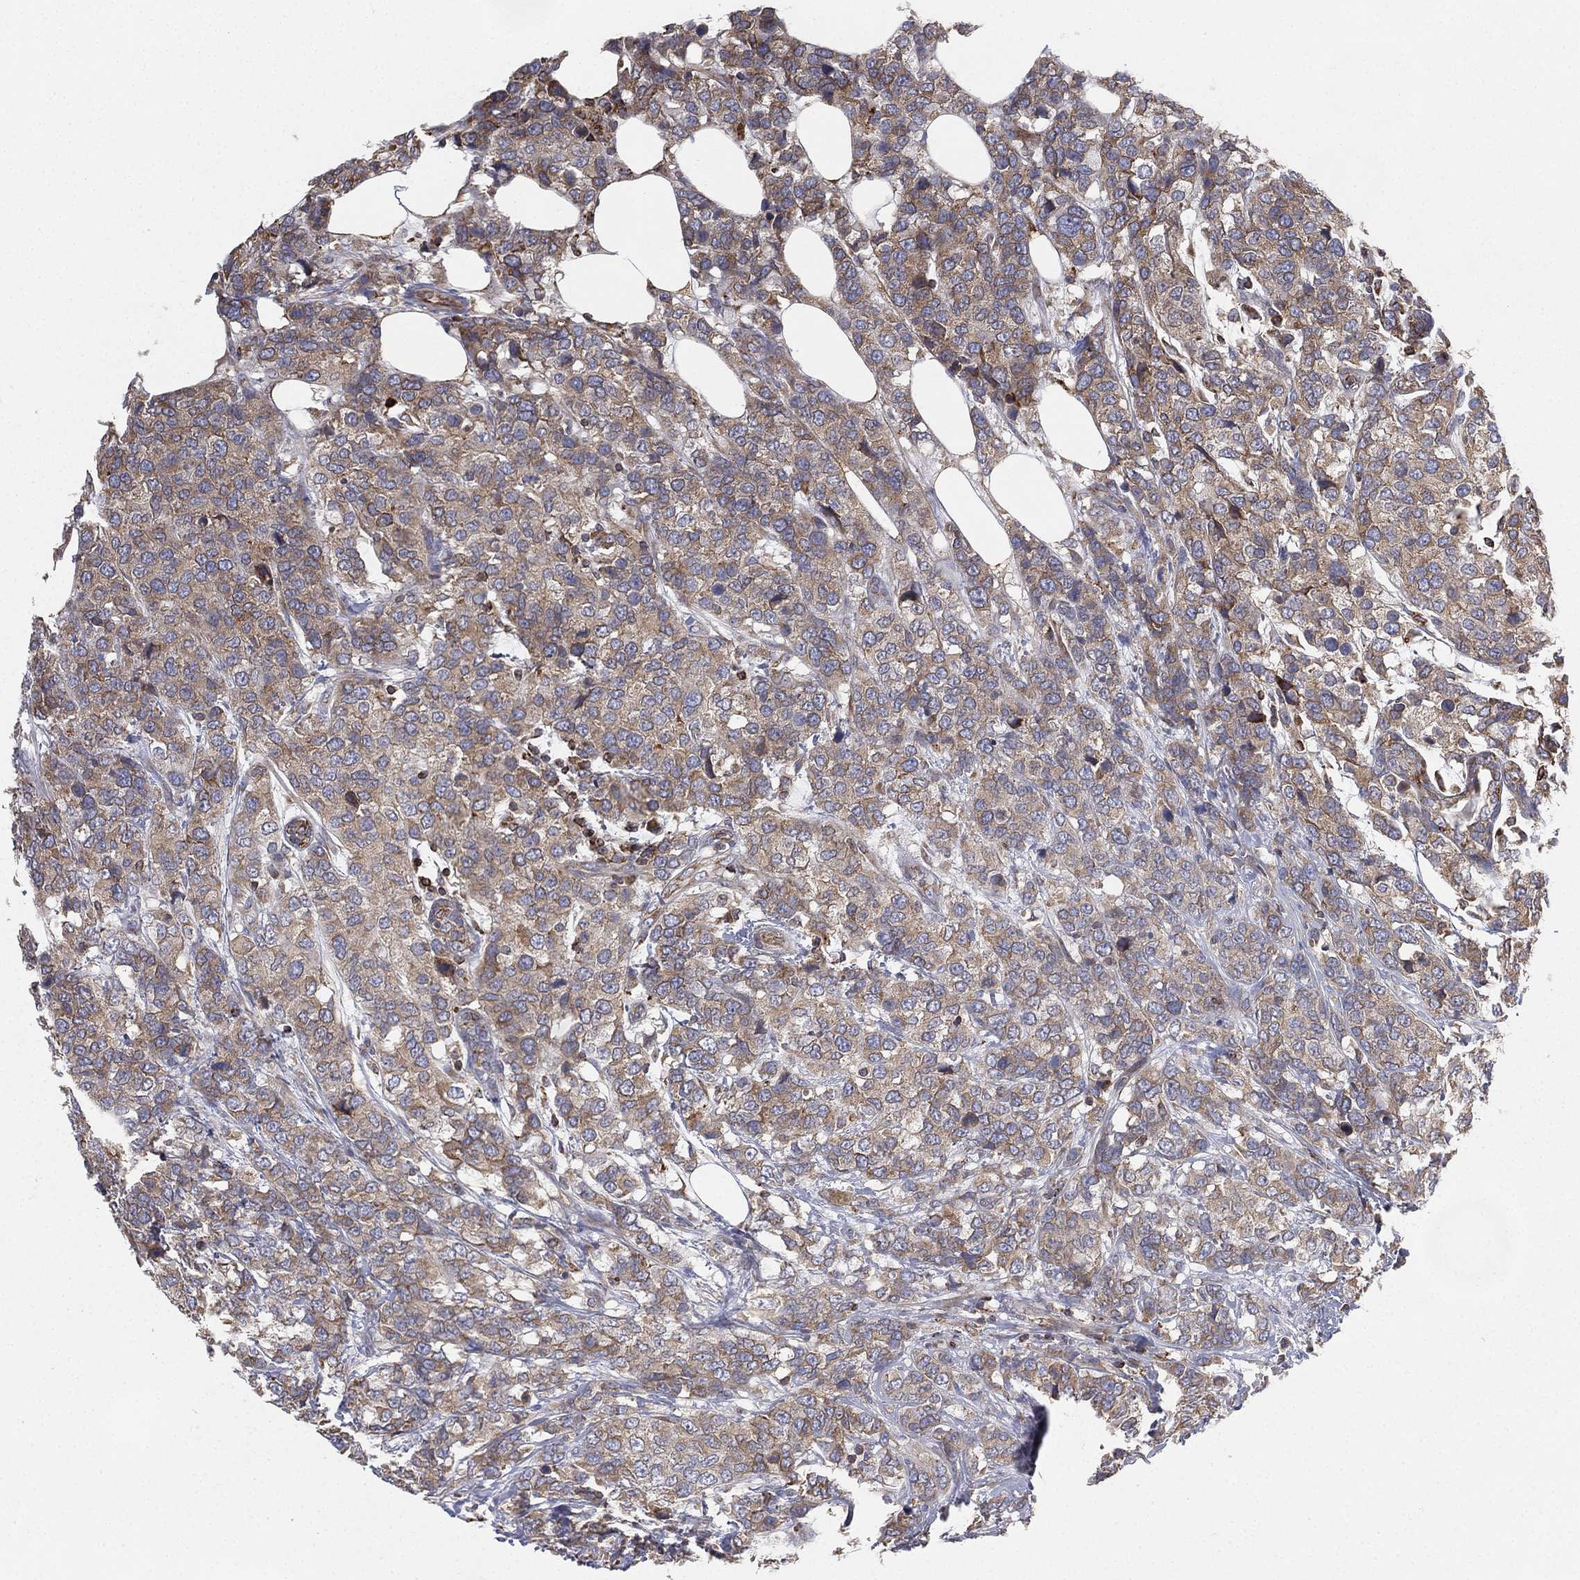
{"staining": {"intensity": "moderate", "quantity": "<25%", "location": "cytoplasmic/membranous"}, "tissue": "breast cancer", "cell_type": "Tumor cells", "image_type": "cancer", "snomed": [{"axis": "morphology", "description": "Lobular carcinoma"}, {"axis": "topography", "description": "Breast"}], "caption": "There is low levels of moderate cytoplasmic/membranous staining in tumor cells of lobular carcinoma (breast), as demonstrated by immunohistochemical staining (brown color).", "gene": "CYB5B", "patient": {"sex": "female", "age": 59}}